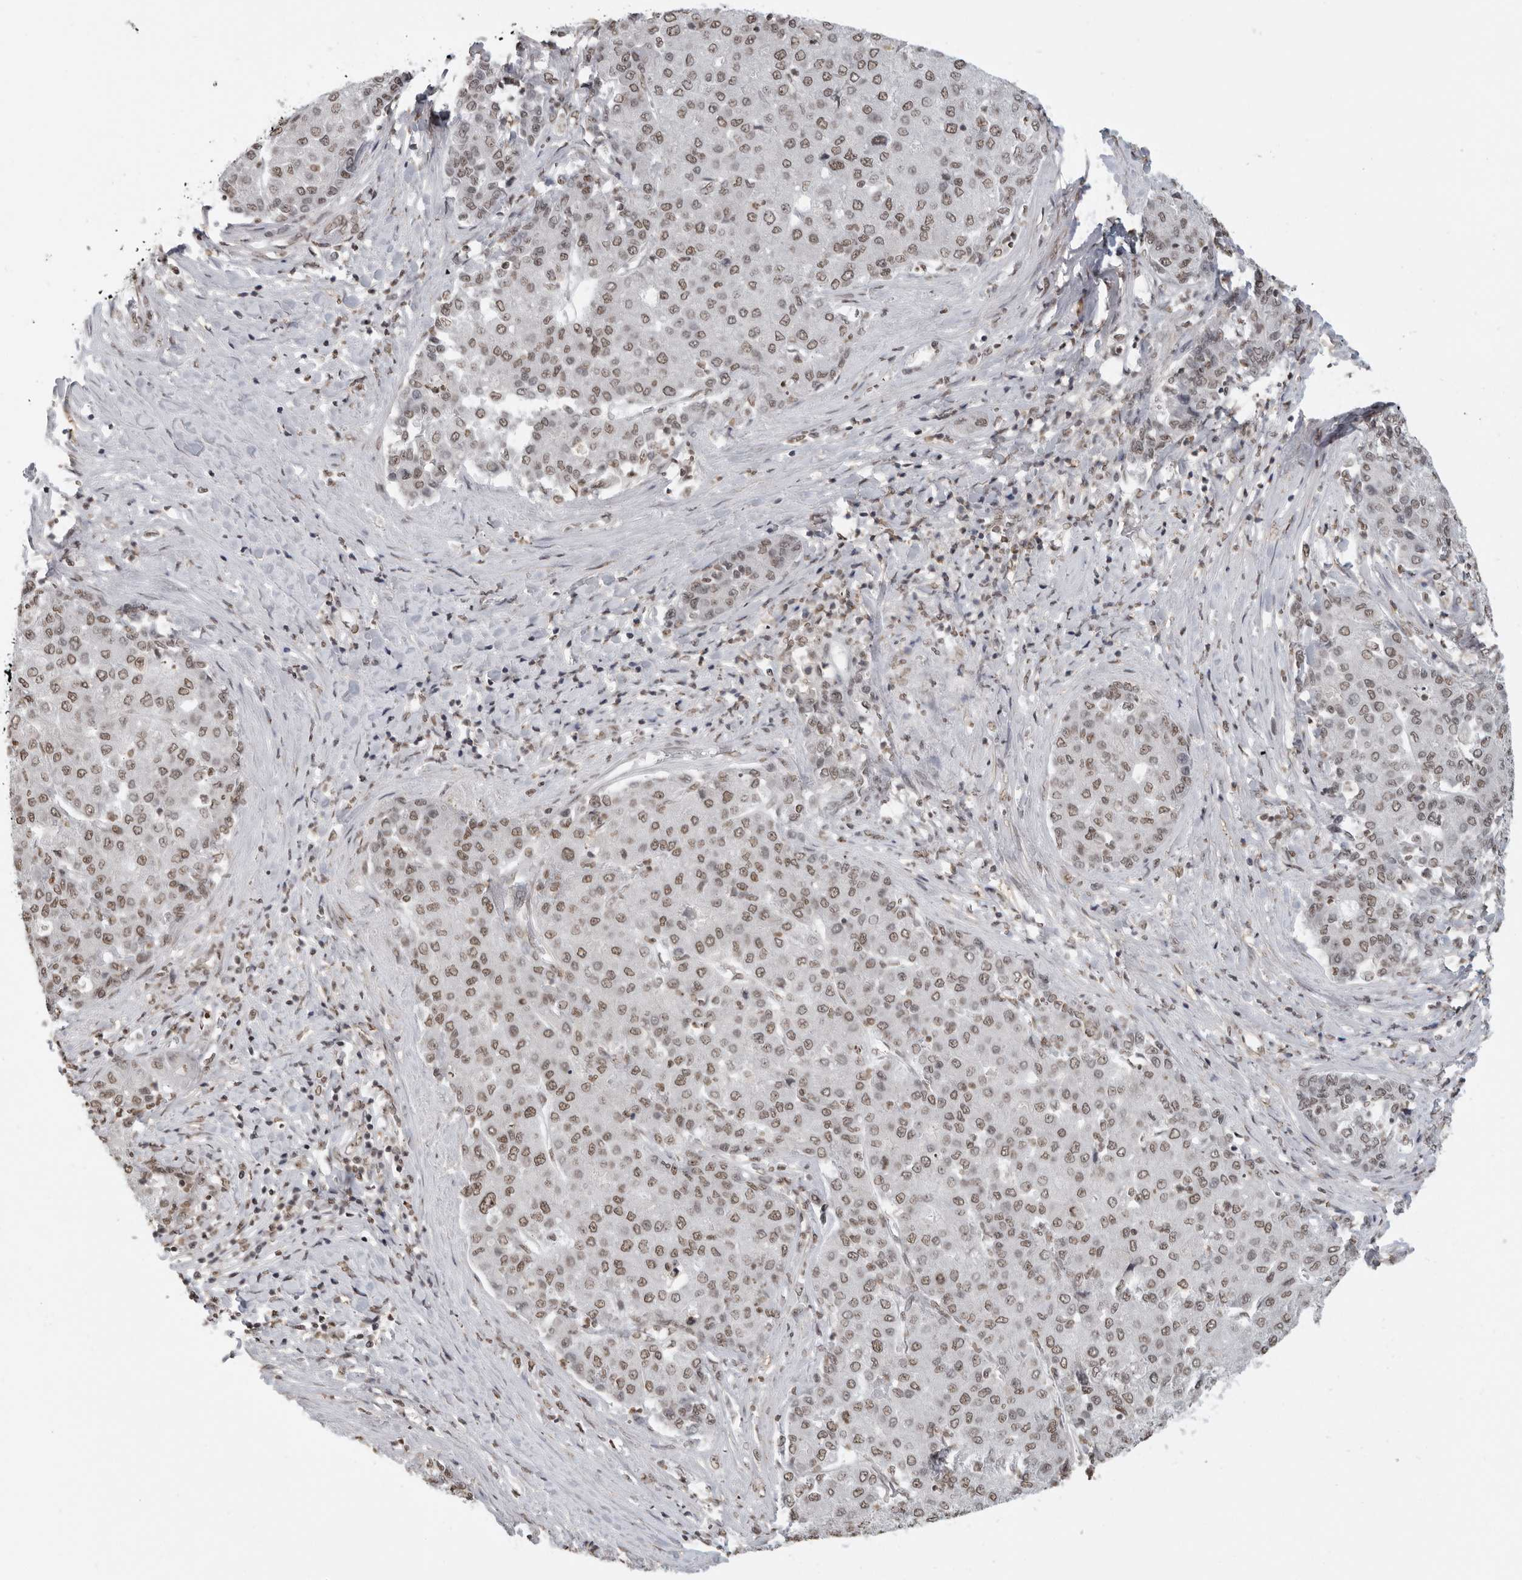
{"staining": {"intensity": "moderate", "quantity": ">75%", "location": "nuclear"}, "tissue": "liver cancer", "cell_type": "Tumor cells", "image_type": "cancer", "snomed": [{"axis": "morphology", "description": "Carcinoma, Hepatocellular, NOS"}, {"axis": "topography", "description": "Liver"}], "caption": "Liver cancer (hepatocellular carcinoma) stained with DAB immunohistochemistry (IHC) reveals medium levels of moderate nuclear positivity in approximately >75% of tumor cells.", "gene": "RPA2", "patient": {"sex": "male", "age": 65}}